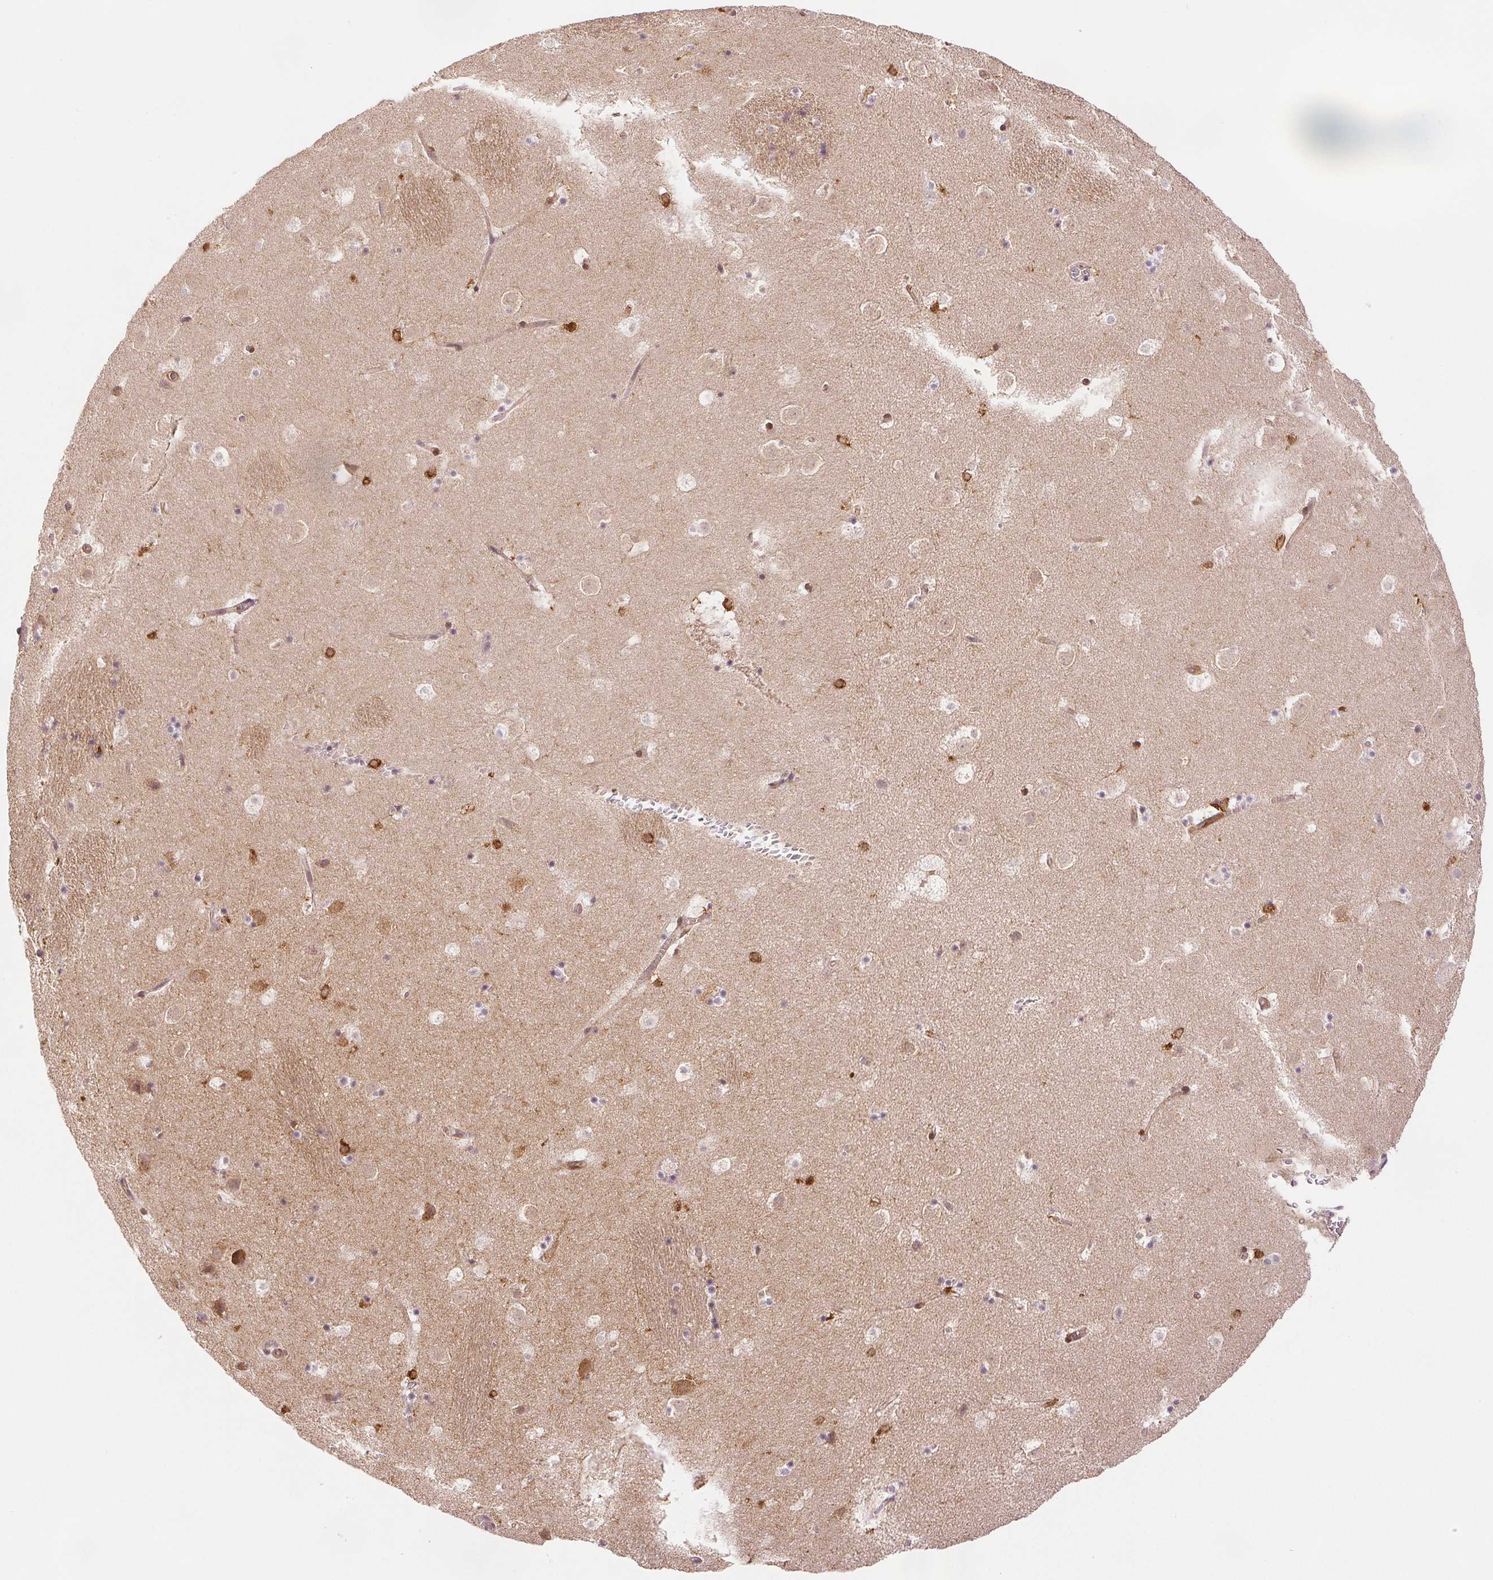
{"staining": {"intensity": "weak", "quantity": "25%-75%", "location": "cytoplasmic/membranous"}, "tissue": "caudate", "cell_type": "Glial cells", "image_type": "normal", "snomed": [{"axis": "morphology", "description": "Normal tissue, NOS"}, {"axis": "topography", "description": "Lateral ventricle wall"}], "caption": "Glial cells display low levels of weak cytoplasmic/membranous expression in about 25%-75% of cells in unremarkable human caudate.", "gene": "DIAPH2", "patient": {"sex": "male", "age": 37}}